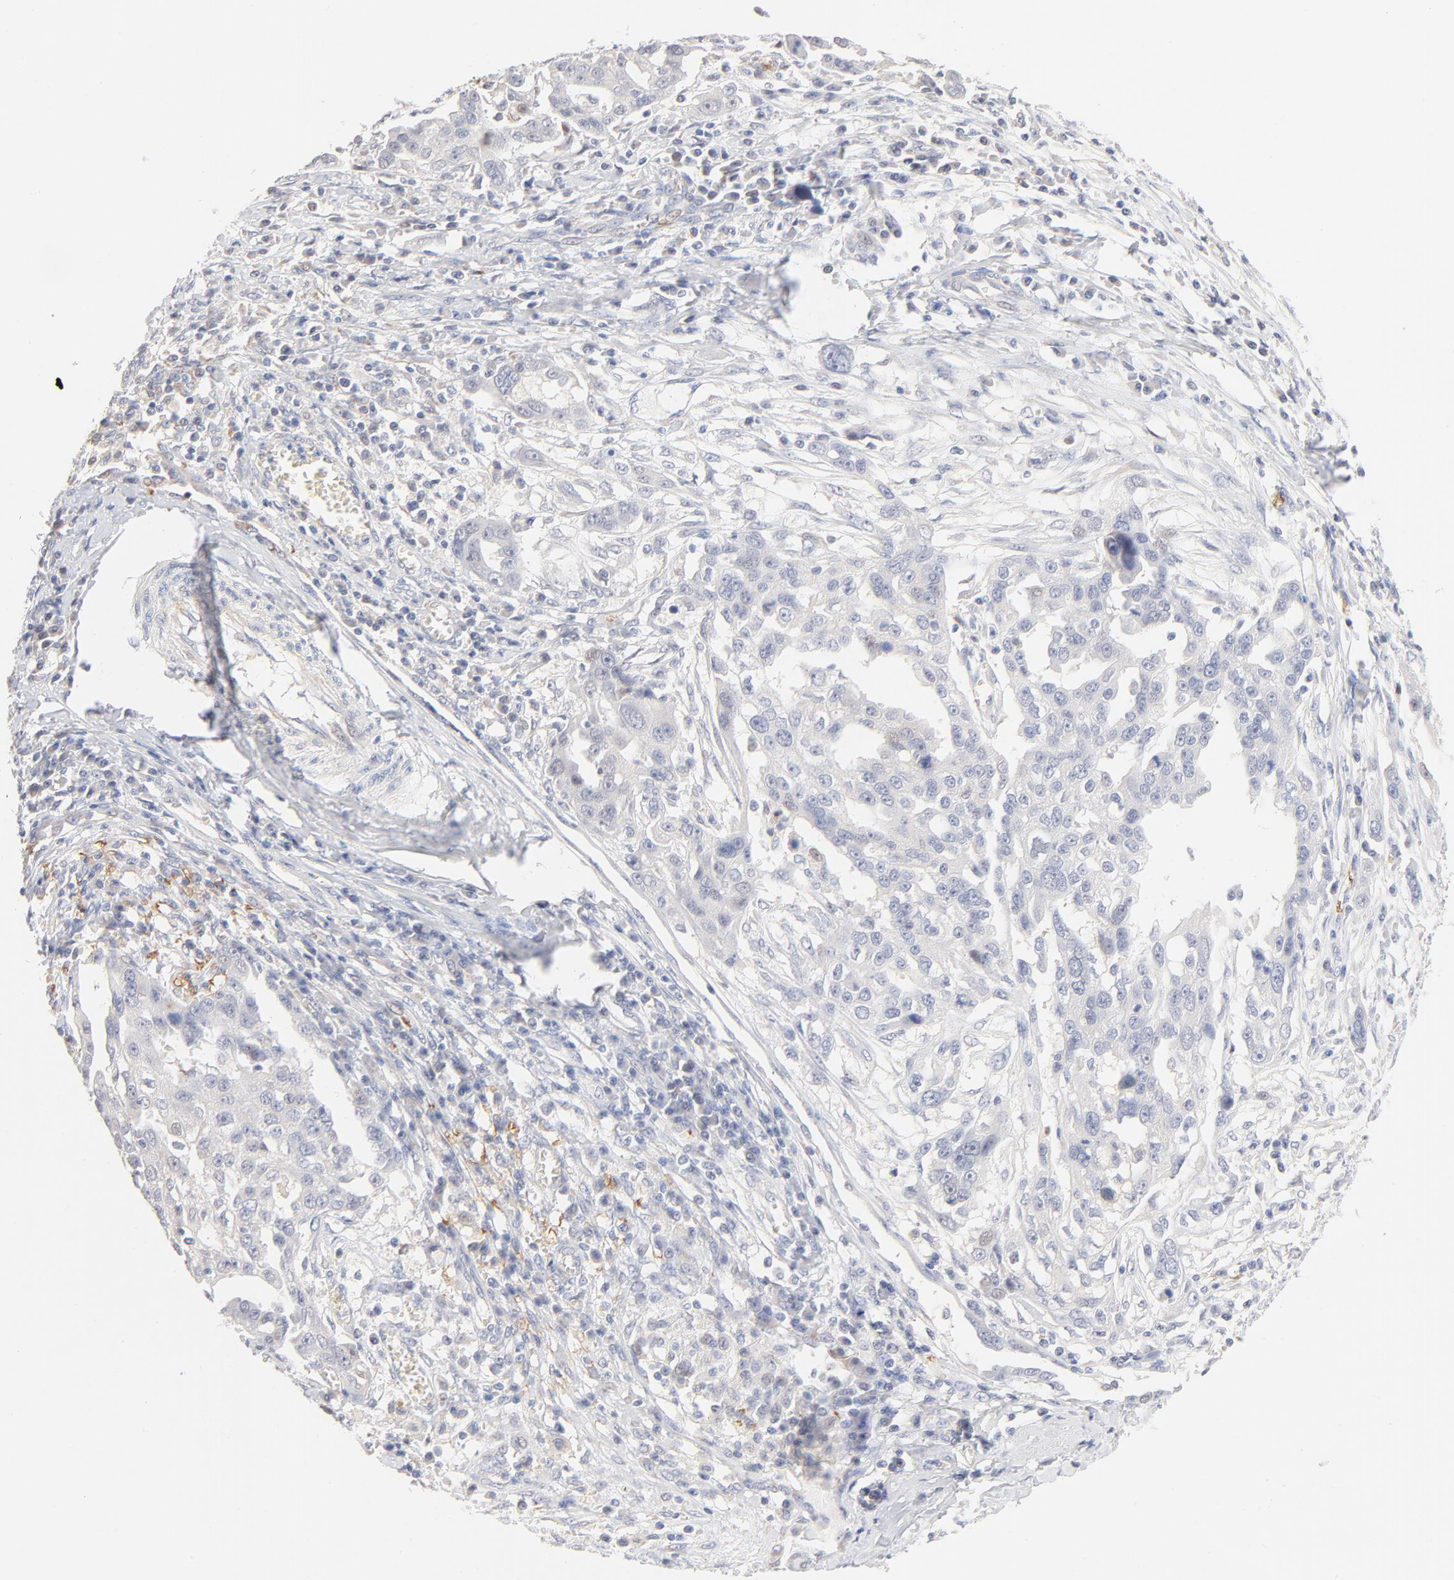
{"staining": {"intensity": "negative", "quantity": "none", "location": "none"}, "tissue": "ovarian cancer", "cell_type": "Tumor cells", "image_type": "cancer", "snomed": [{"axis": "morphology", "description": "Carcinoma, endometroid"}, {"axis": "topography", "description": "Ovary"}], "caption": "Endometroid carcinoma (ovarian) stained for a protein using immunohistochemistry reveals no expression tumor cells.", "gene": "SPTB", "patient": {"sex": "female", "age": 75}}